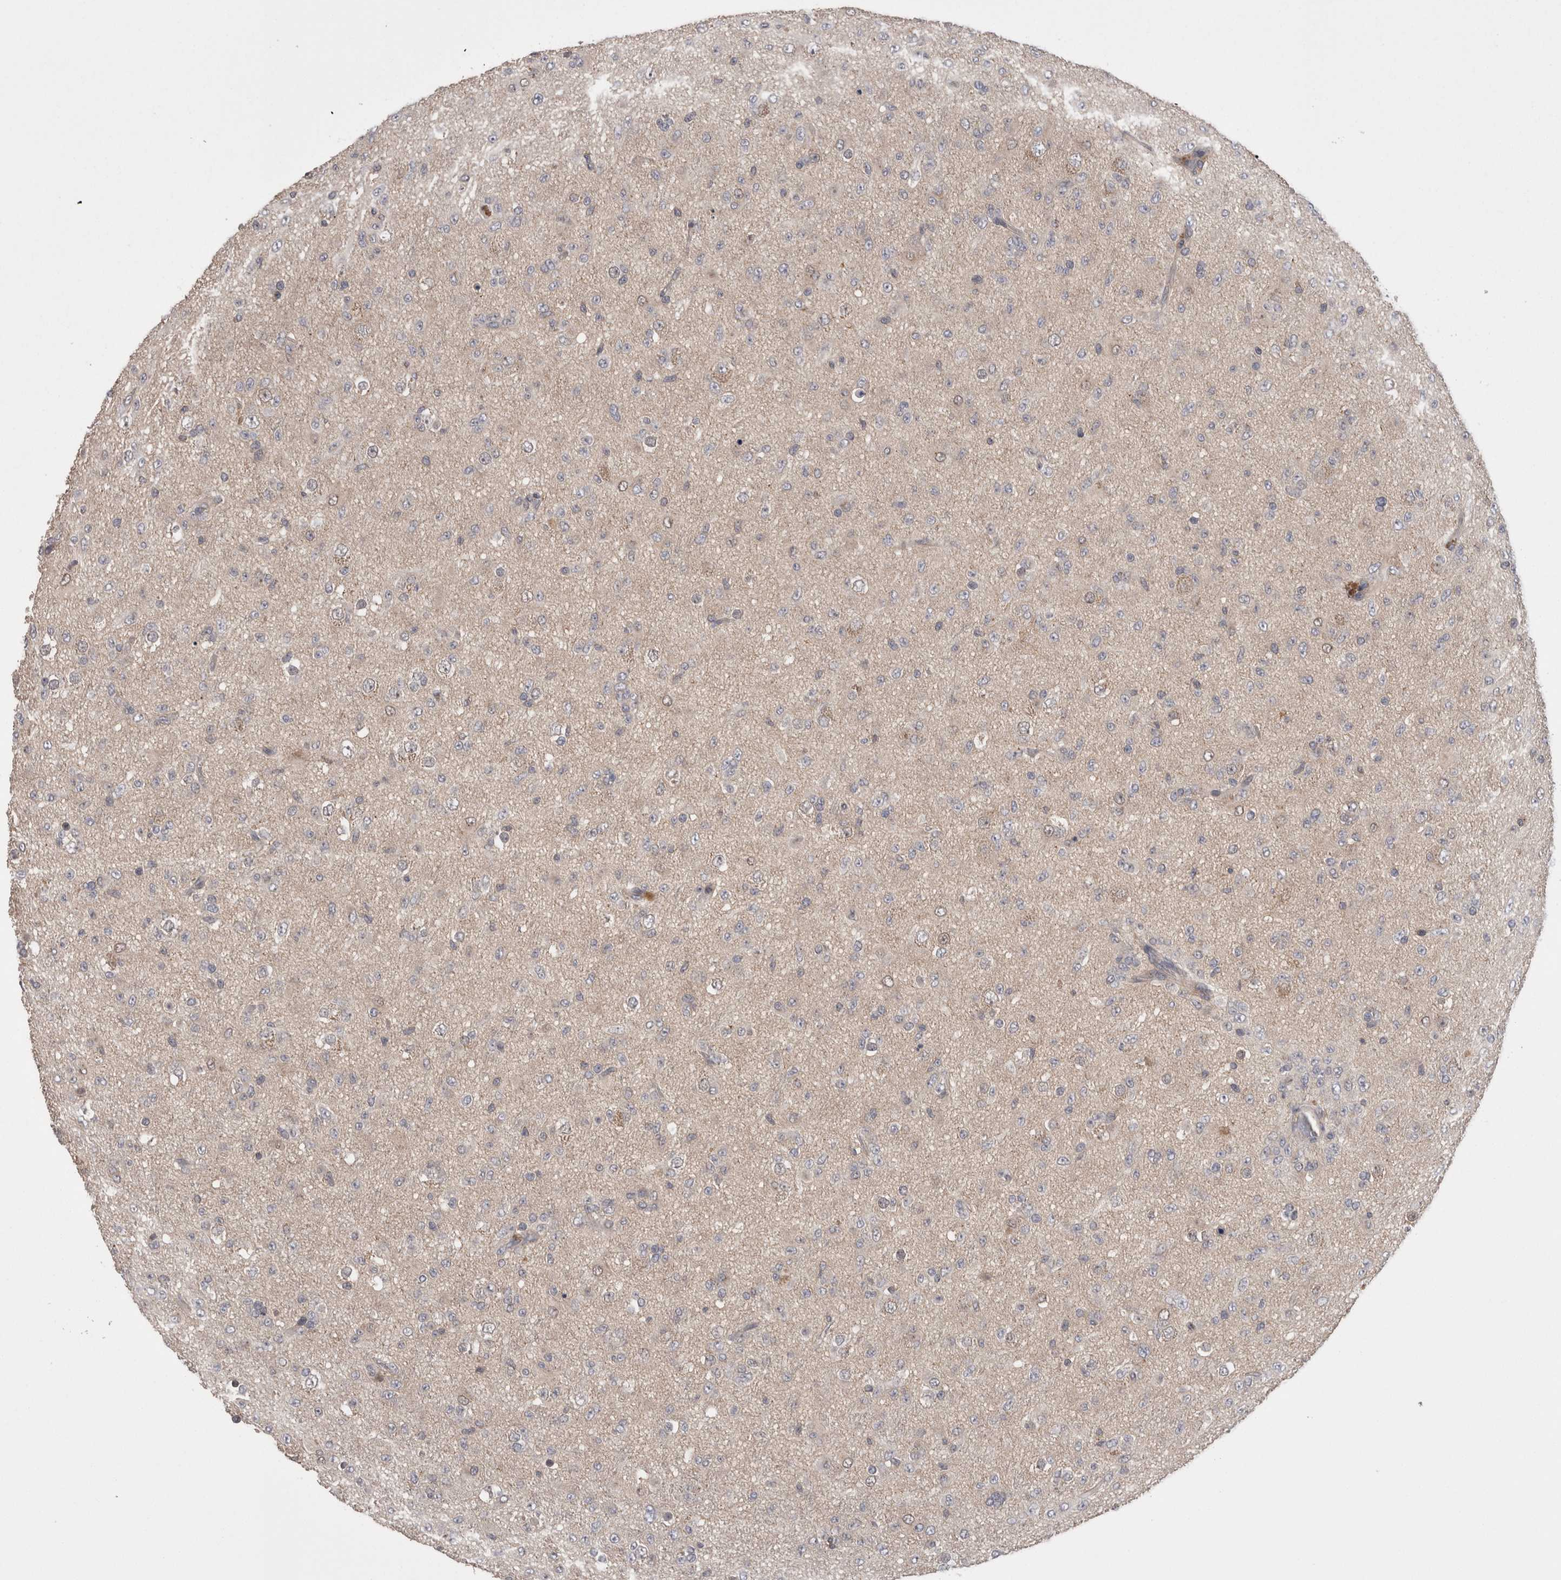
{"staining": {"intensity": "negative", "quantity": "none", "location": "none"}, "tissue": "glioma", "cell_type": "Tumor cells", "image_type": "cancer", "snomed": [{"axis": "morphology", "description": "Glioma, malignant, Low grade"}, {"axis": "topography", "description": "Brain"}], "caption": "IHC micrograph of human malignant glioma (low-grade) stained for a protein (brown), which displays no staining in tumor cells. (DAB (3,3'-diaminobenzidine) immunohistochemistry, high magnification).", "gene": "DCTN6", "patient": {"sex": "male", "age": 65}}